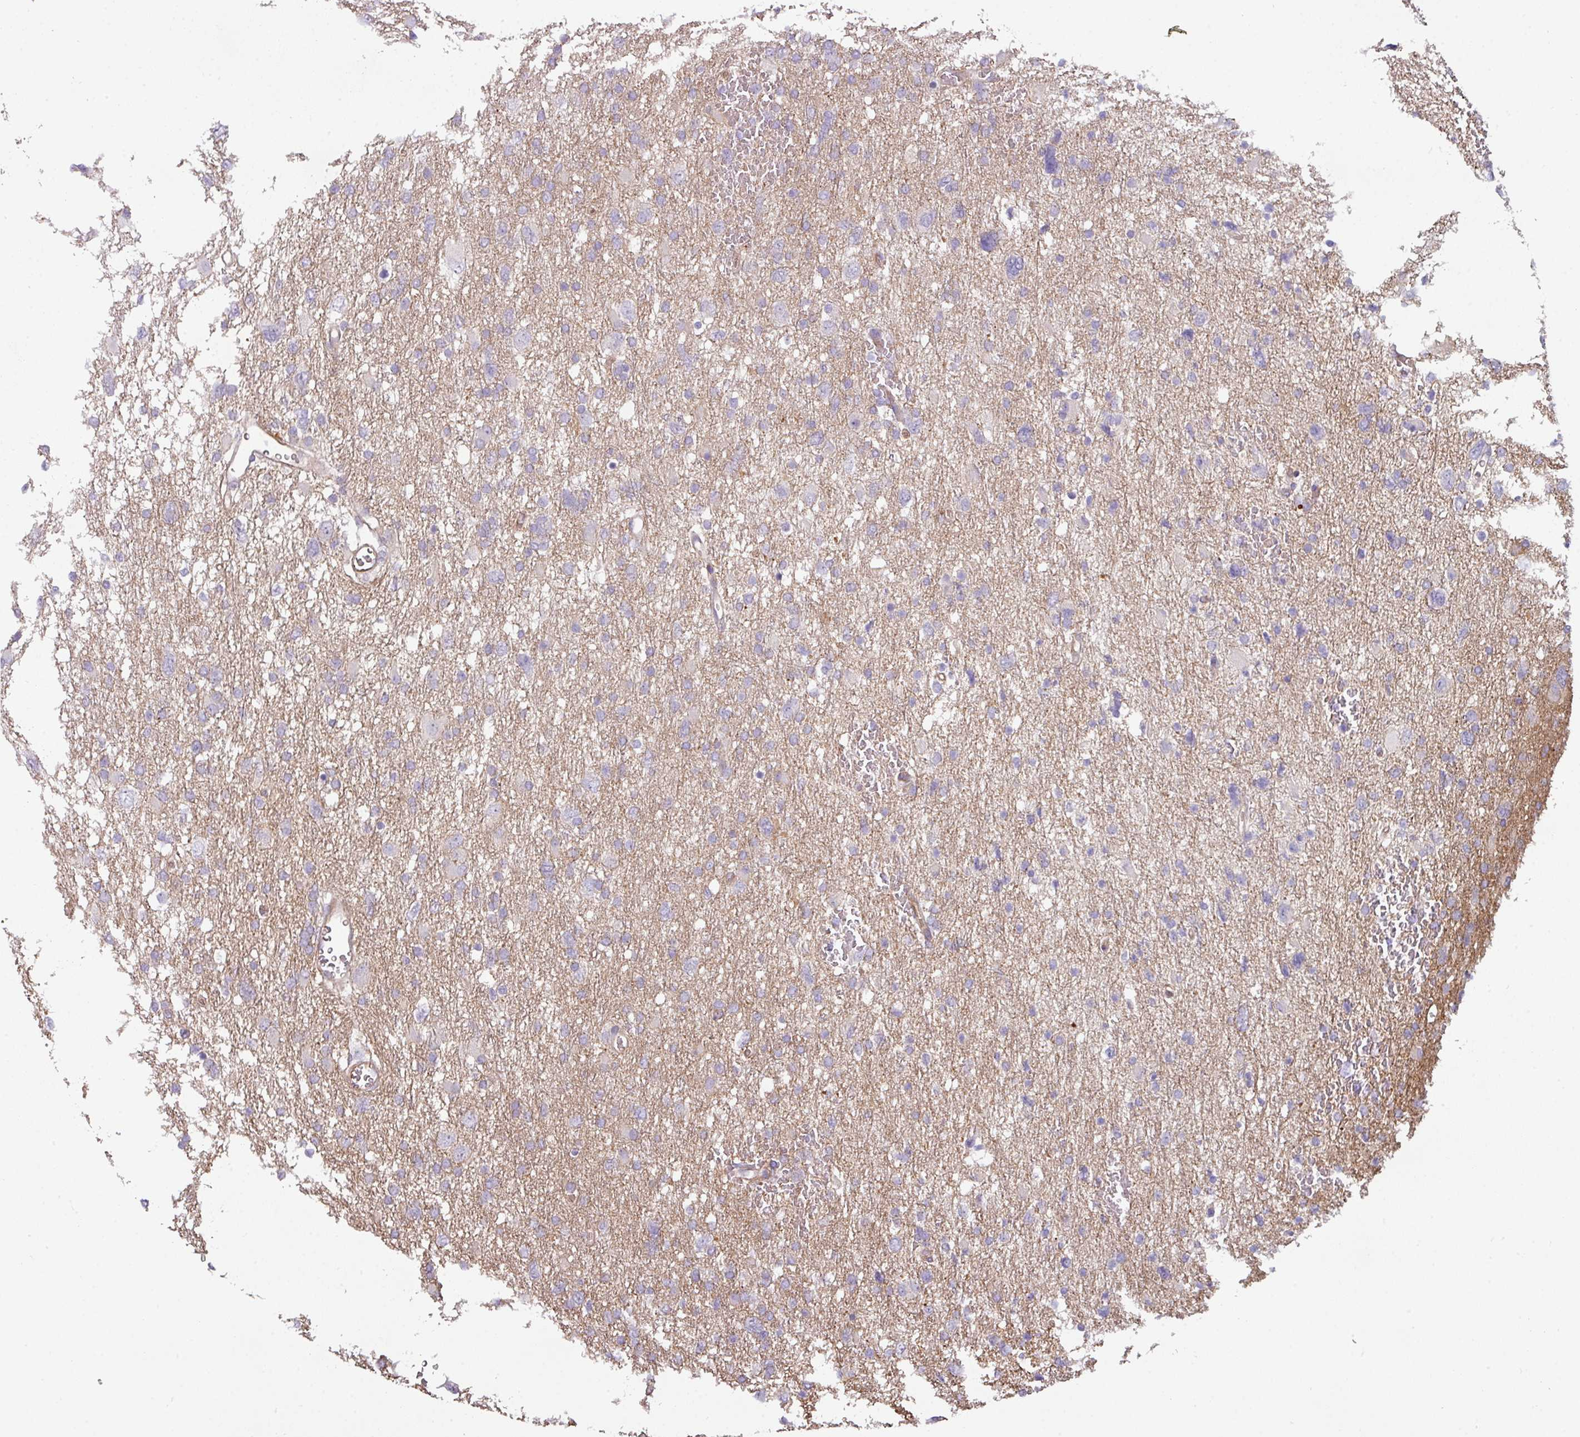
{"staining": {"intensity": "negative", "quantity": "none", "location": "none"}, "tissue": "glioma", "cell_type": "Tumor cells", "image_type": "cancer", "snomed": [{"axis": "morphology", "description": "Glioma, malignant, High grade"}, {"axis": "topography", "description": "Brain"}], "caption": "Immunohistochemical staining of malignant glioma (high-grade) displays no significant staining in tumor cells.", "gene": "BUD23", "patient": {"sex": "male", "age": 61}}